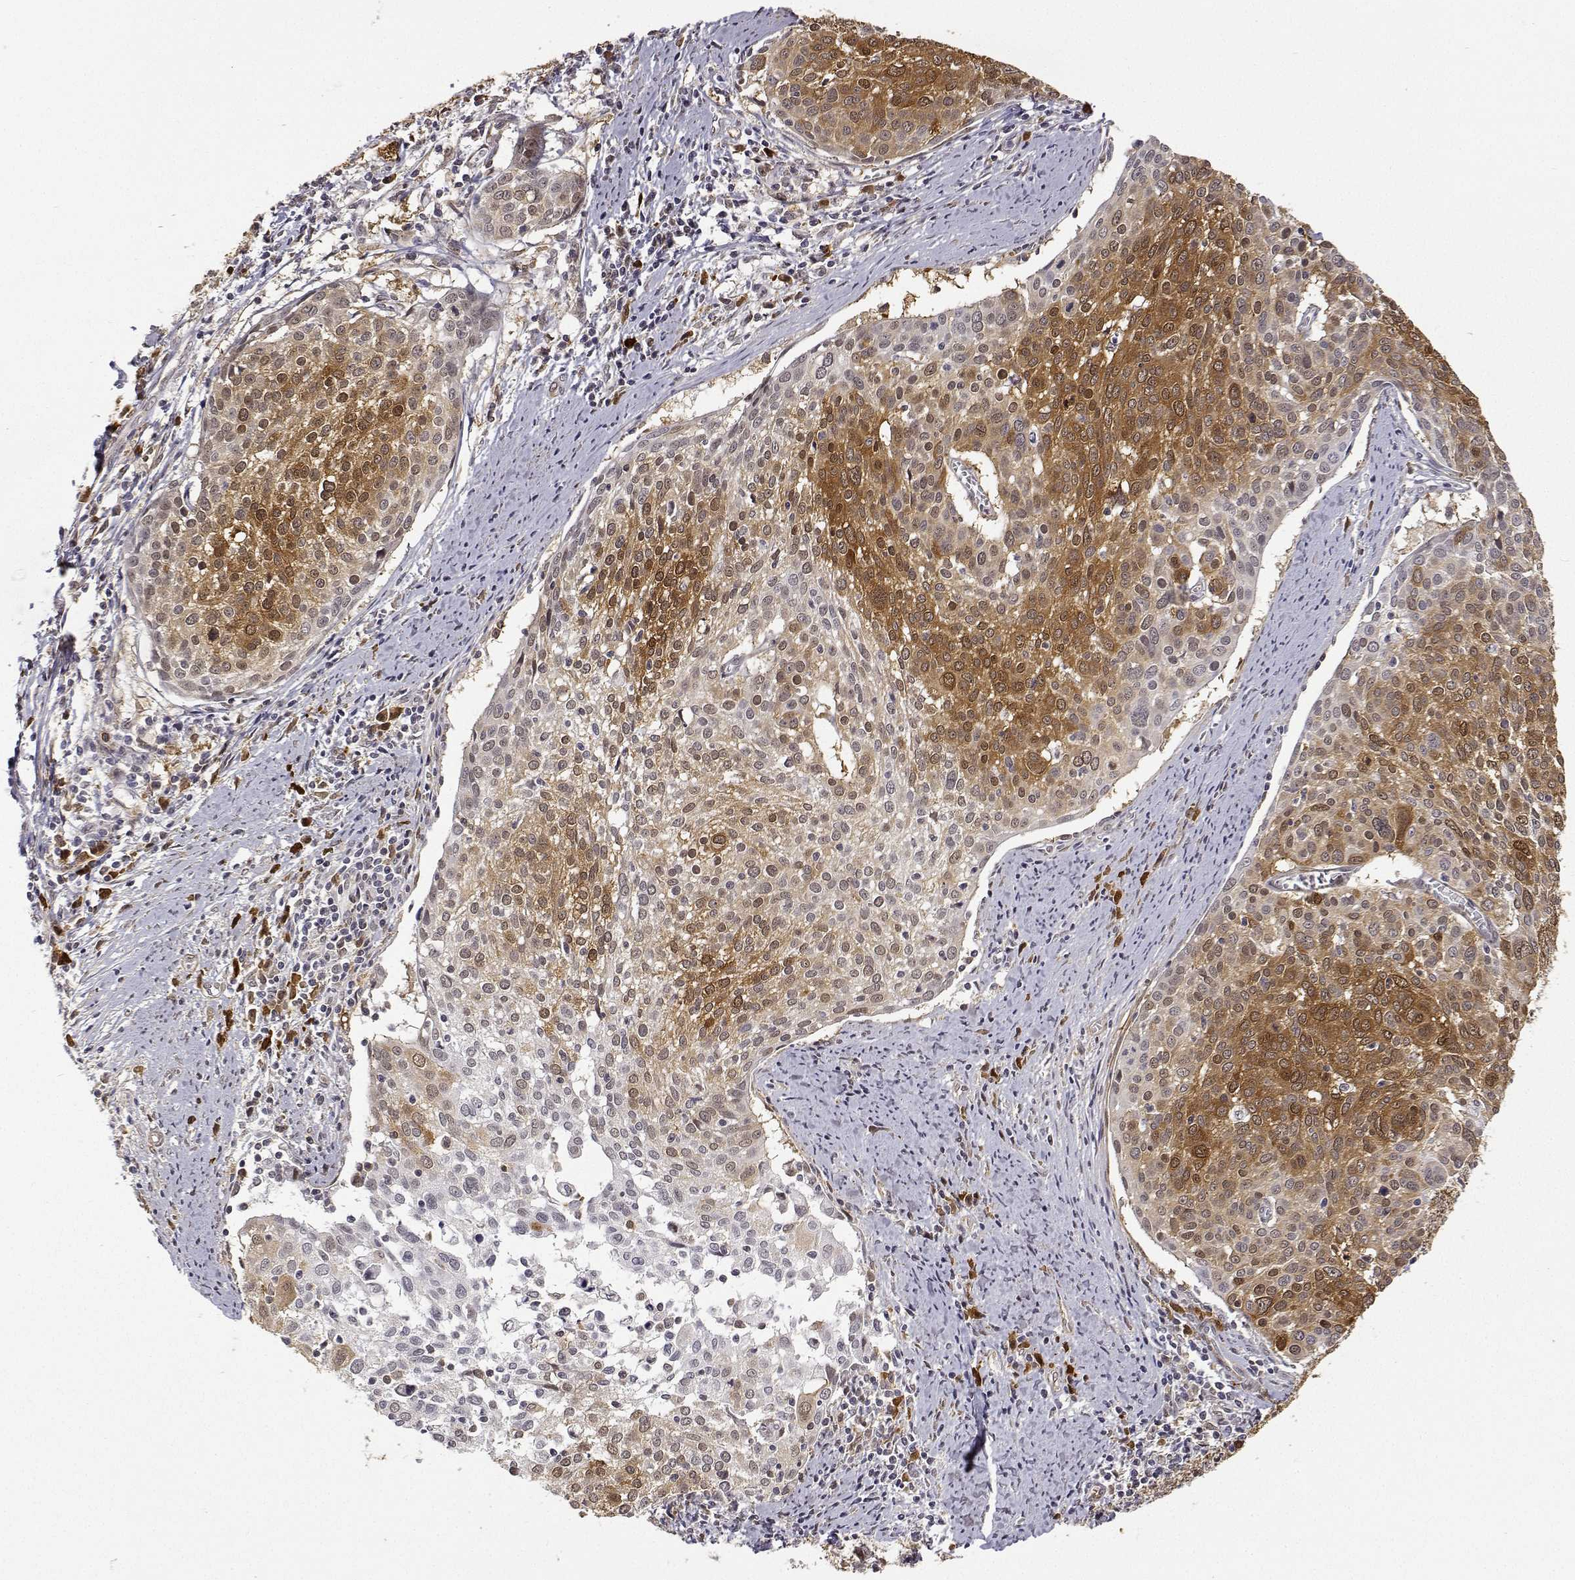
{"staining": {"intensity": "moderate", "quantity": "25%-75%", "location": "cytoplasmic/membranous"}, "tissue": "cervical cancer", "cell_type": "Tumor cells", "image_type": "cancer", "snomed": [{"axis": "morphology", "description": "Squamous cell carcinoma, NOS"}, {"axis": "topography", "description": "Cervix"}], "caption": "This is a histology image of immunohistochemistry staining of cervical cancer, which shows moderate staining in the cytoplasmic/membranous of tumor cells.", "gene": "PHGDH", "patient": {"sex": "female", "age": 39}}